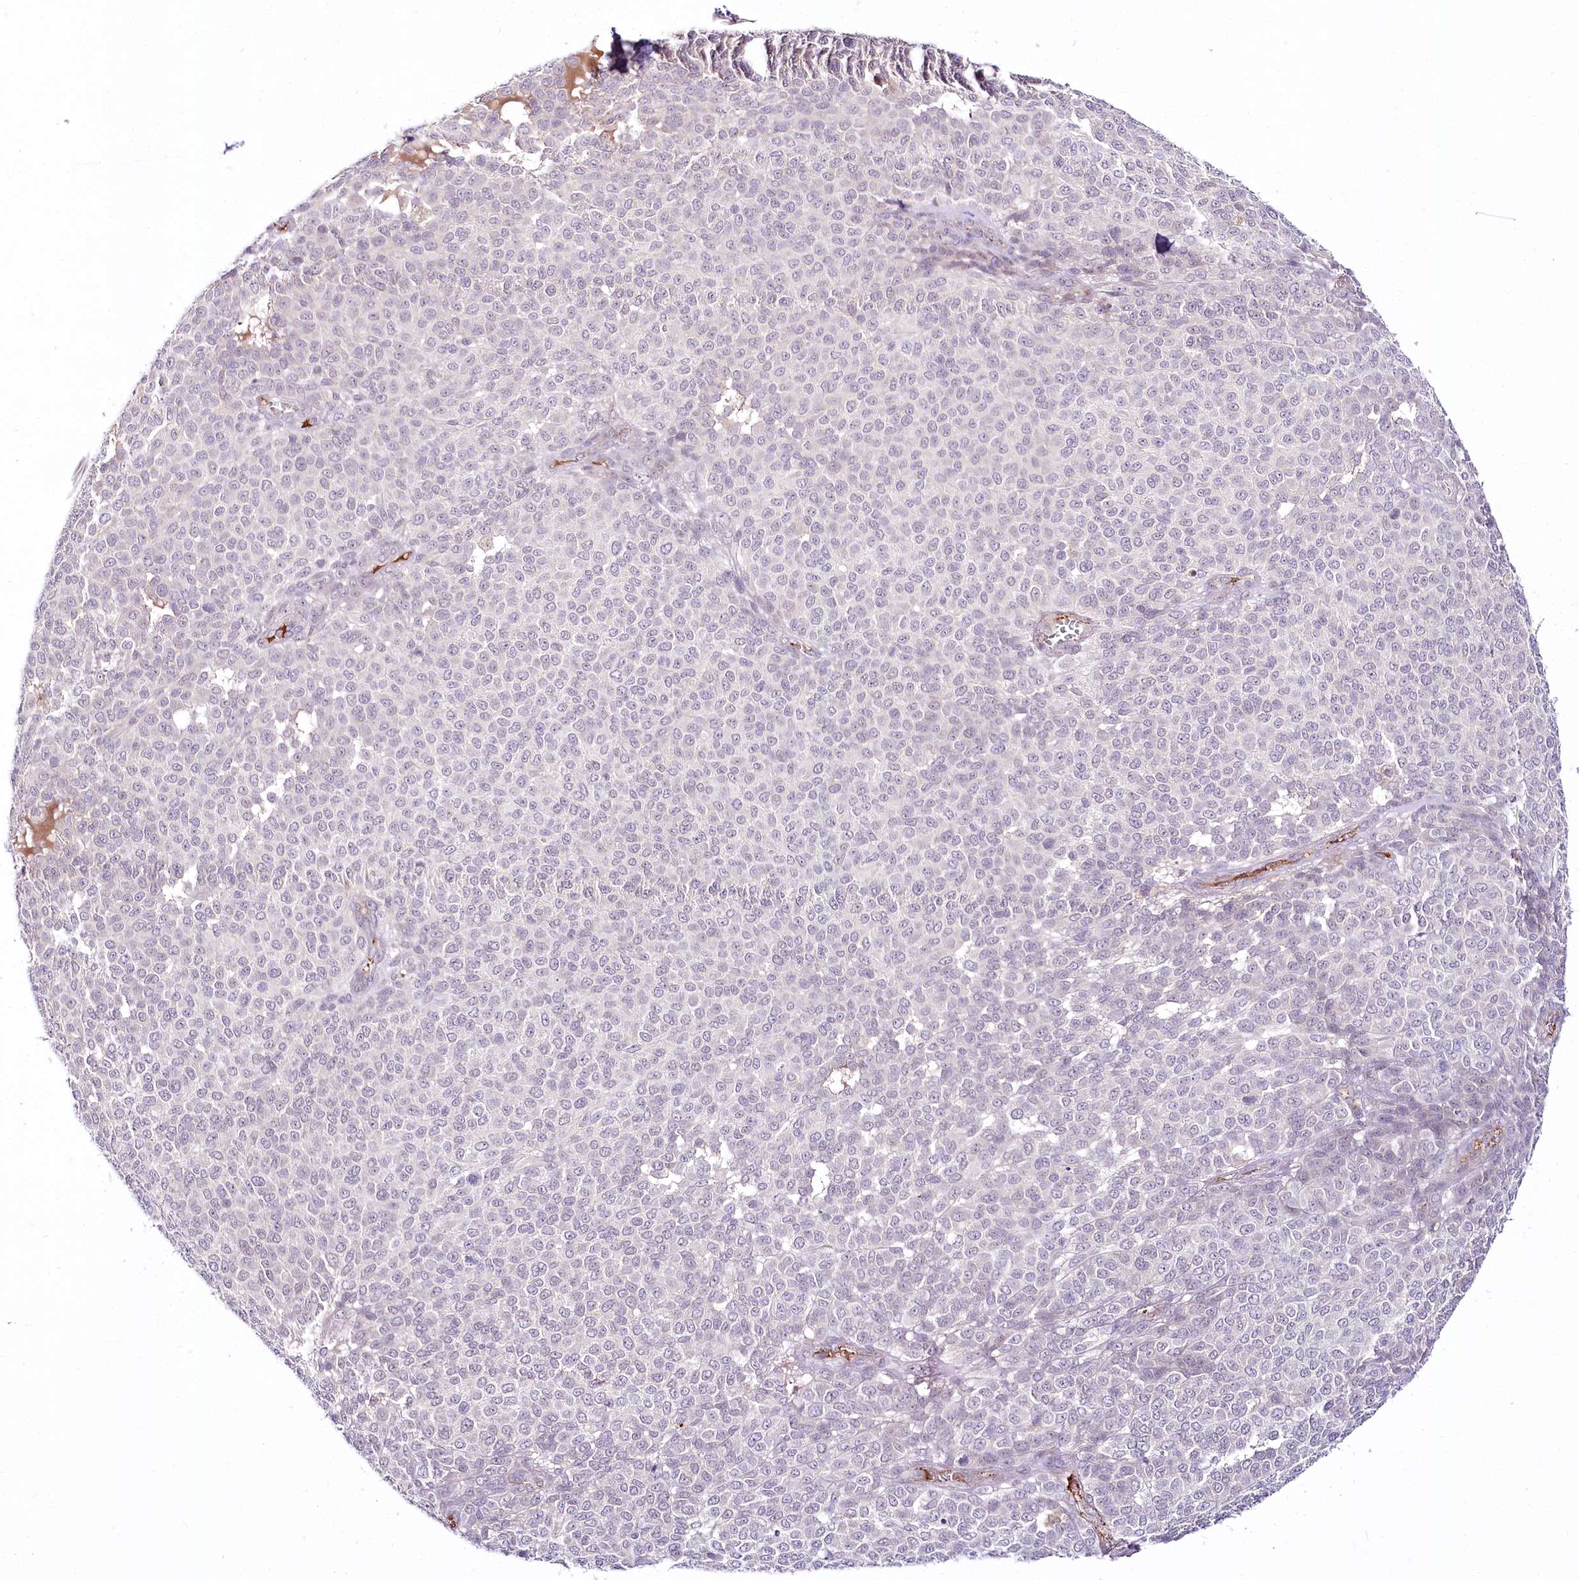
{"staining": {"intensity": "negative", "quantity": "none", "location": "none"}, "tissue": "melanoma", "cell_type": "Tumor cells", "image_type": "cancer", "snomed": [{"axis": "morphology", "description": "Malignant melanoma, NOS"}, {"axis": "topography", "description": "Skin"}], "caption": "Malignant melanoma was stained to show a protein in brown. There is no significant positivity in tumor cells.", "gene": "VWA5A", "patient": {"sex": "male", "age": 49}}